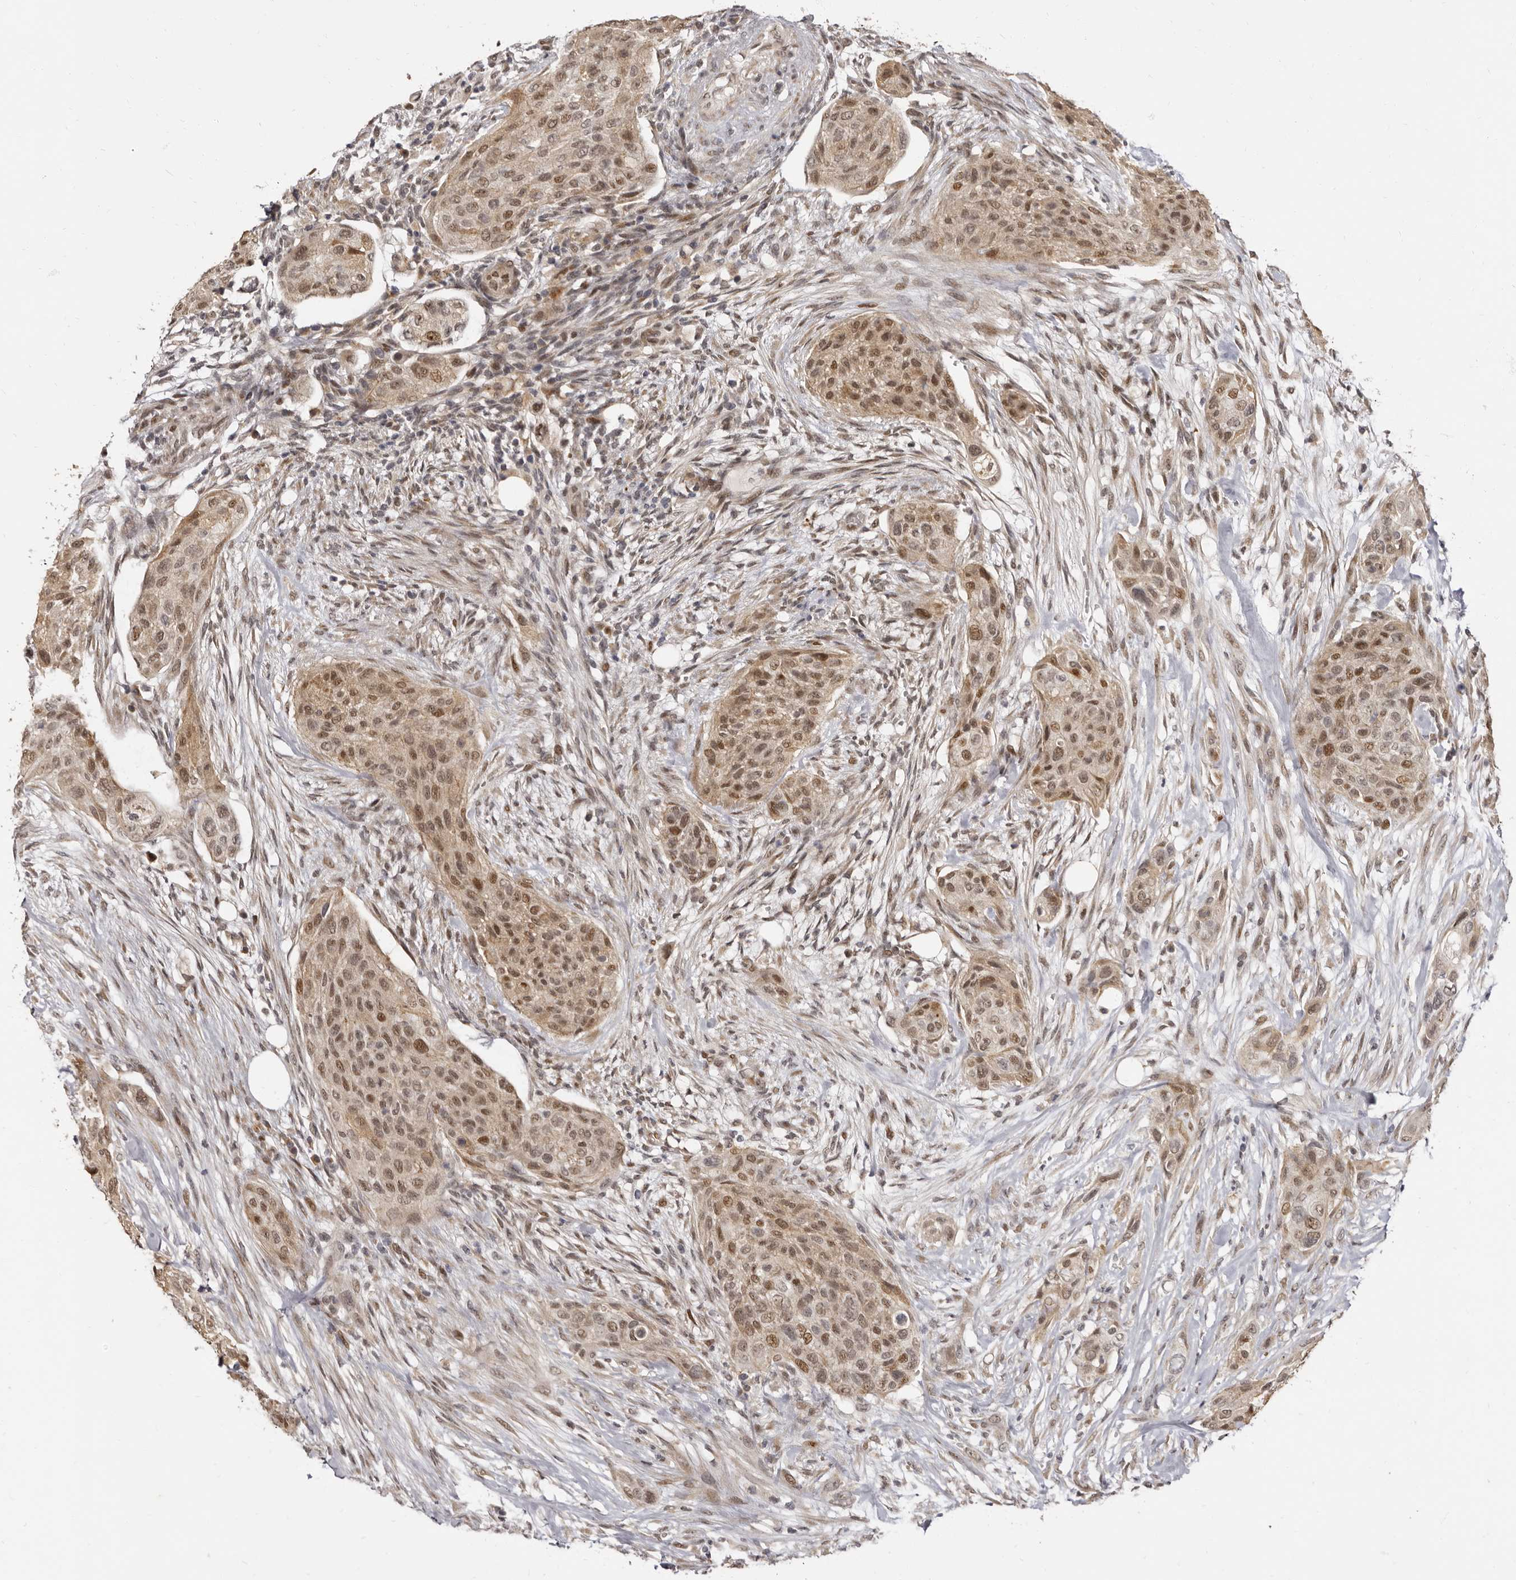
{"staining": {"intensity": "moderate", "quantity": ">75%", "location": "cytoplasmic/membranous,nuclear"}, "tissue": "urothelial cancer", "cell_type": "Tumor cells", "image_type": "cancer", "snomed": [{"axis": "morphology", "description": "Urothelial carcinoma, High grade"}, {"axis": "topography", "description": "Urinary bladder"}], "caption": "This image exhibits IHC staining of human urothelial cancer, with medium moderate cytoplasmic/membranous and nuclear expression in about >75% of tumor cells.", "gene": "ZNF326", "patient": {"sex": "male", "age": 35}}